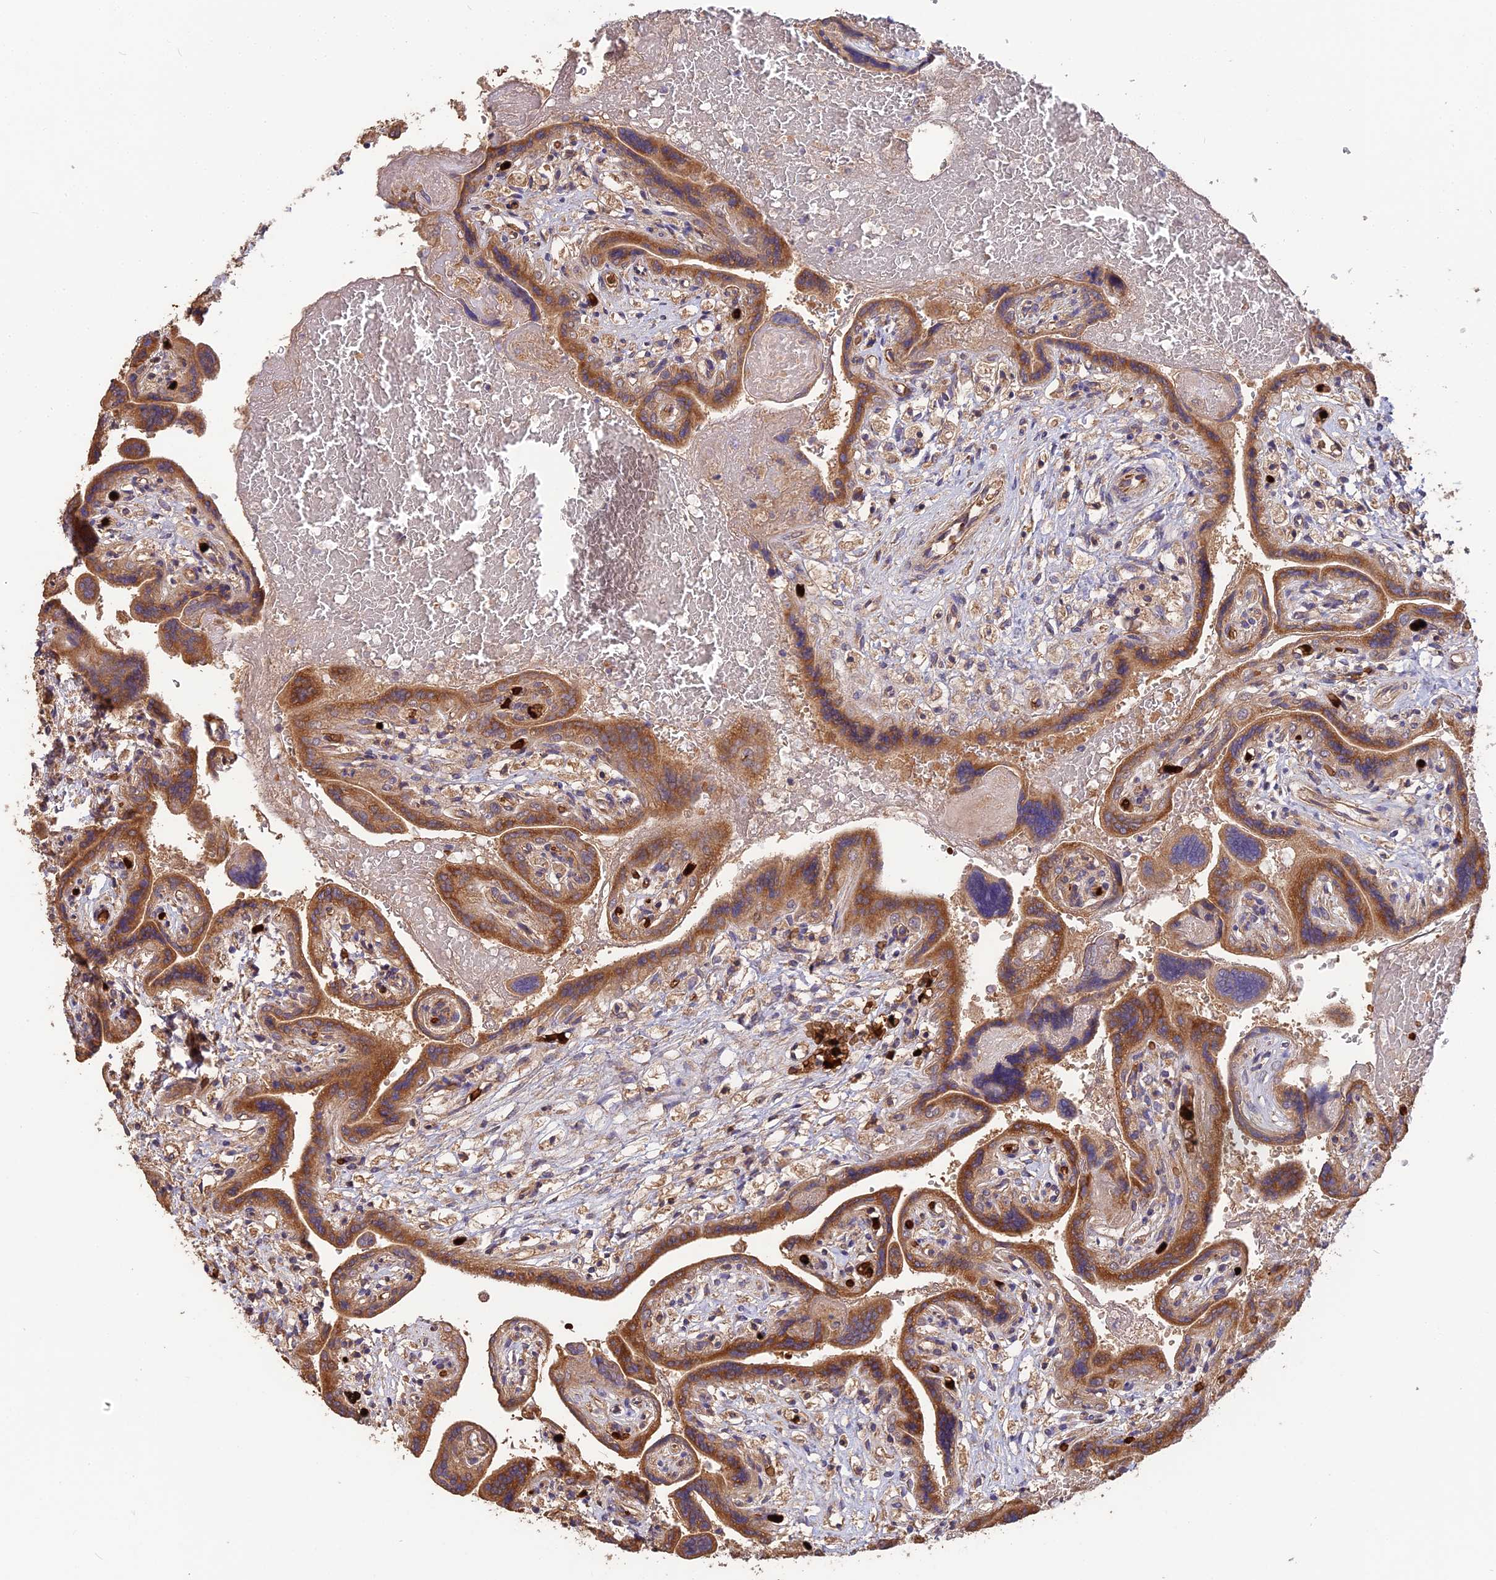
{"staining": {"intensity": "moderate", "quantity": ">75%", "location": "cytoplasmic/membranous"}, "tissue": "placenta", "cell_type": "Trophoblastic cells", "image_type": "normal", "snomed": [{"axis": "morphology", "description": "Normal tissue, NOS"}, {"axis": "topography", "description": "Placenta"}], "caption": "Approximately >75% of trophoblastic cells in benign human placenta reveal moderate cytoplasmic/membranous protein positivity as visualized by brown immunohistochemical staining.", "gene": "ARHGAP40", "patient": {"sex": "female", "age": 37}}